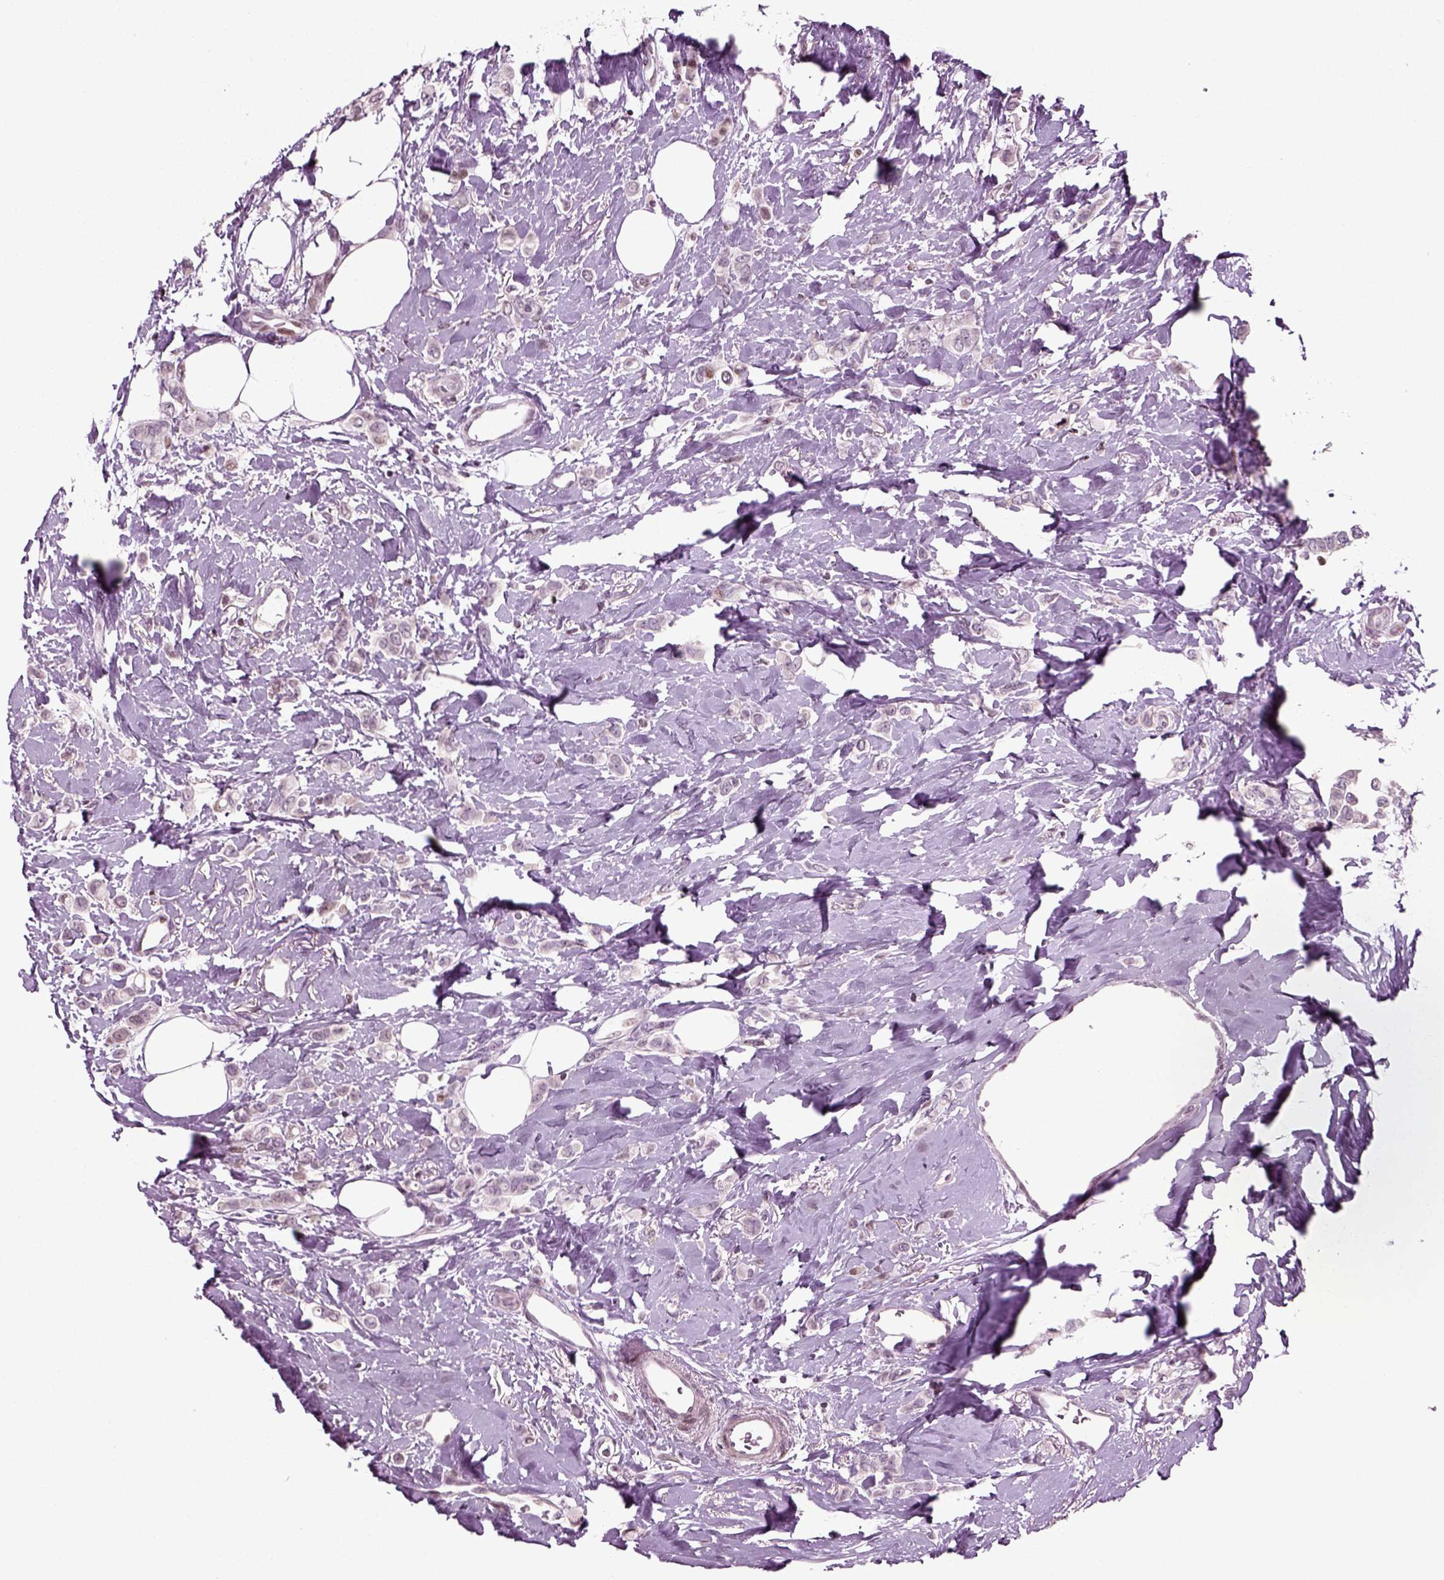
{"staining": {"intensity": "negative", "quantity": "none", "location": "none"}, "tissue": "breast cancer", "cell_type": "Tumor cells", "image_type": "cancer", "snomed": [{"axis": "morphology", "description": "Lobular carcinoma"}, {"axis": "topography", "description": "Breast"}], "caption": "A high-resolution micrograph shows immunohistochemistry staining of breast cancer (lobular carcinoma), which exhibits no significant staining in tumor cells.", "gene": "HEYL", "patient": {"sex": "female", "age": 66}}